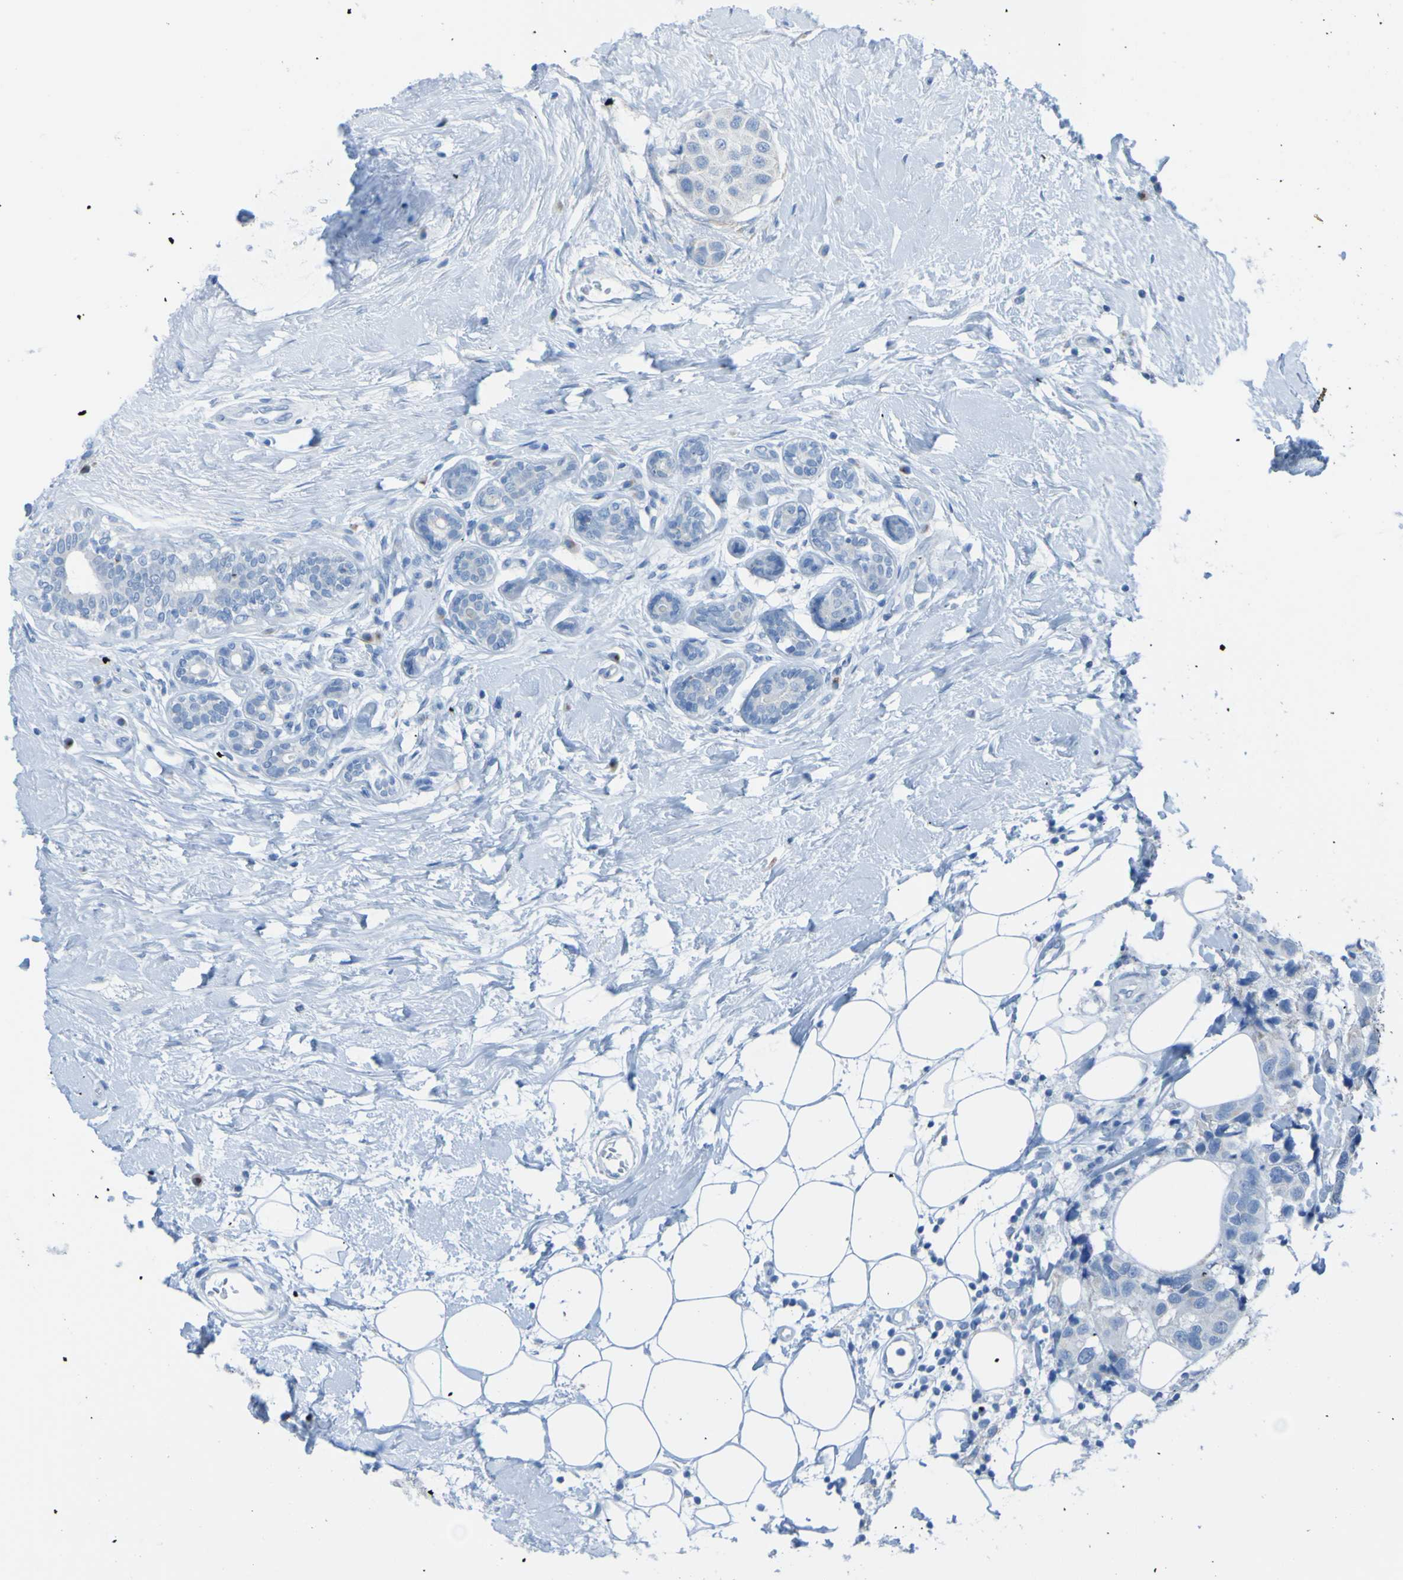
{"staining": {"intensity": "negative", "quantity": "none", "location": "none"}, "tissue": "breast cancer", "cell_type": "Tumor cells", "image_type": "cancer", "snomed": [{"axis": "morphology", "description": "Normal tissue, NOS"}, {"axis": "morphology", "description": "Duct carcinoma"}, {"axis": "topography", "description": "Breast"}], "caption": "This is an immunohistochemistry photomicrograph of intraductal carcinoma (breast). There is no positivity in tumor cells.", "gene": "ACMSD", "patient": {"sex": "female", "age": 39}}